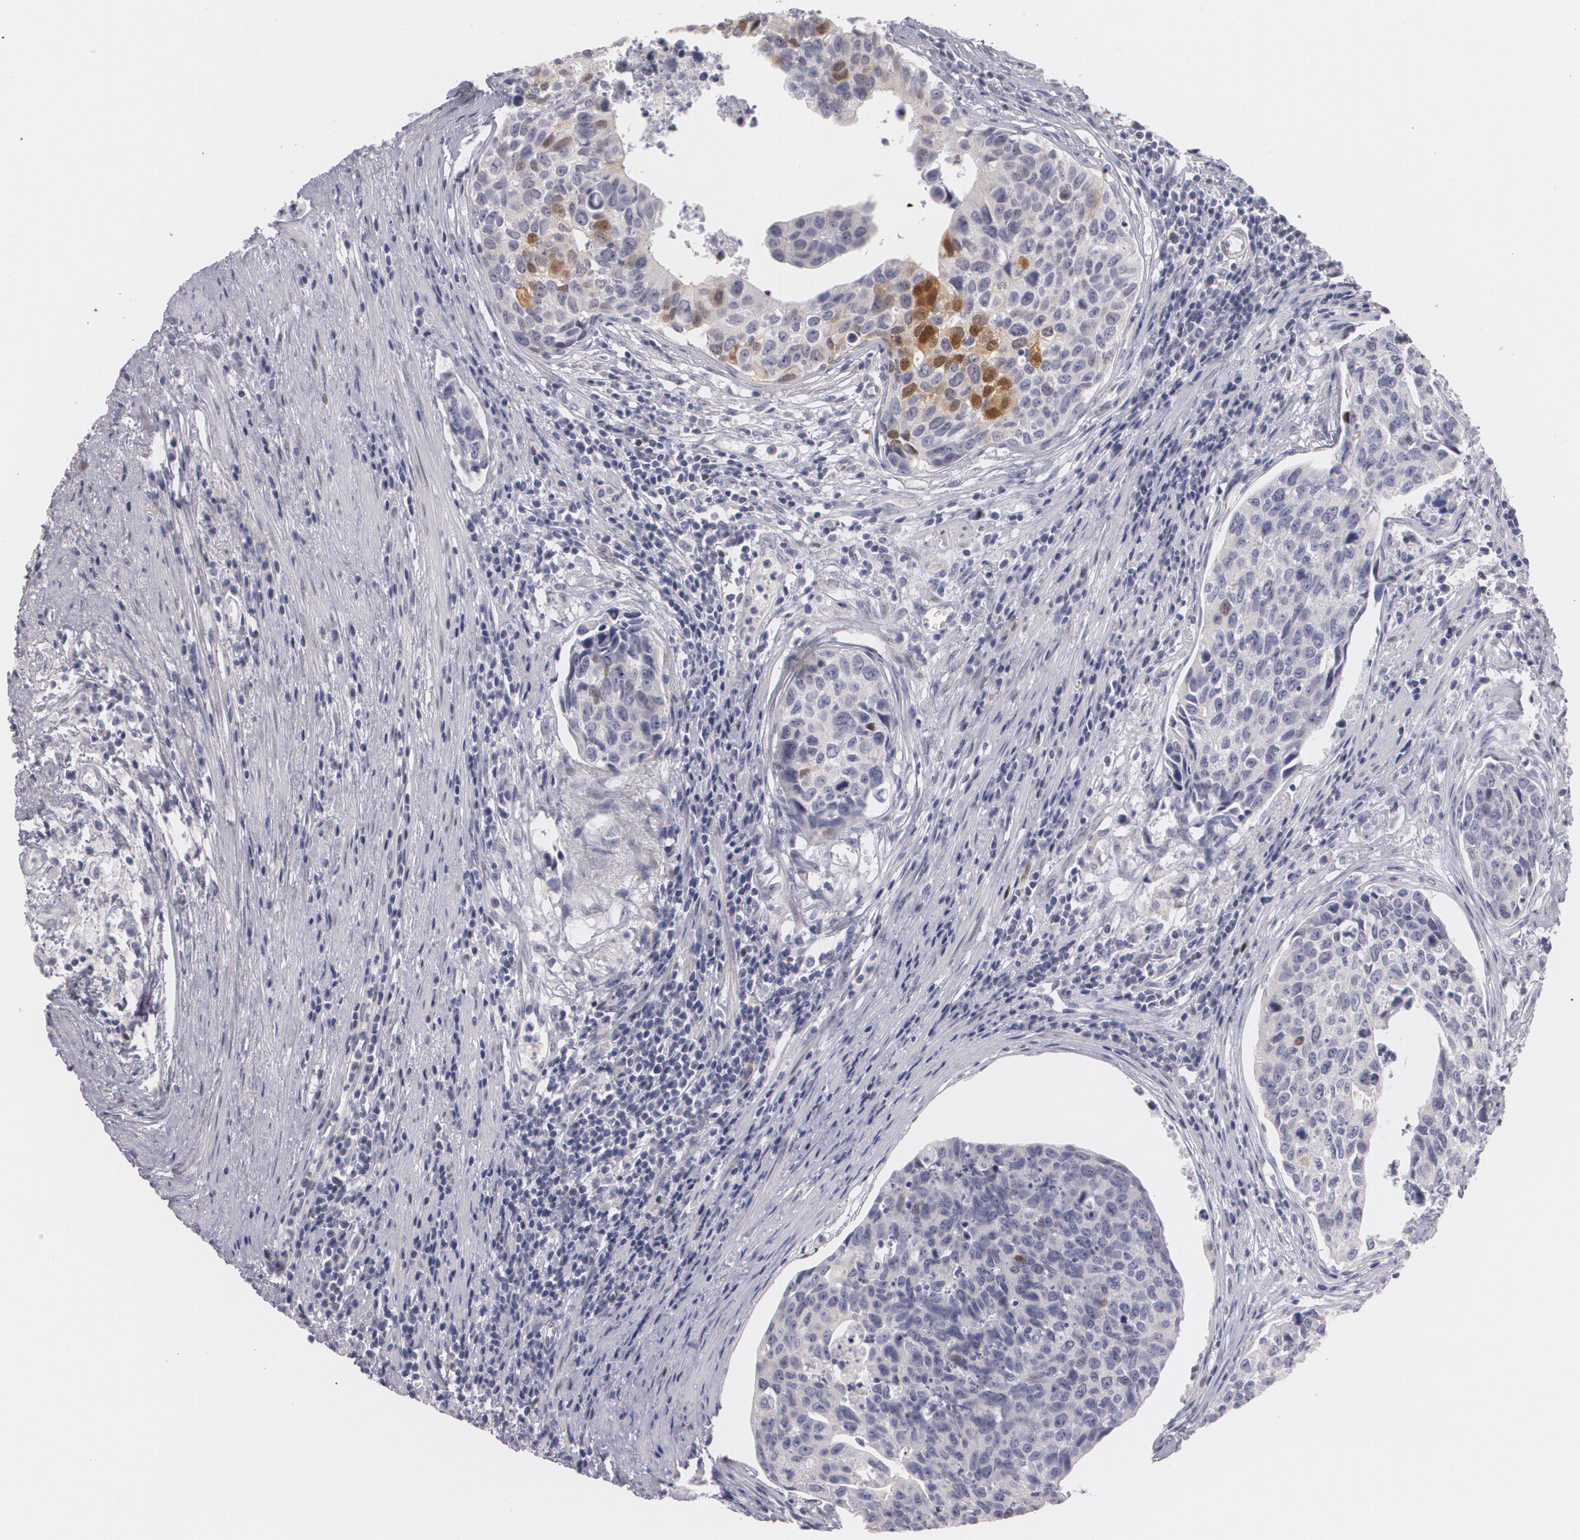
{"staining": {"intensity": "moderate", "quantity": "<25%", "location": "nuclear"}, "tissue": "urothelial cancer", "cell_type": "Tumor cells", "image_type": "cancer", "snomed": [{"axis": "morphology", "description": "Urothelial carcinoma, High grade"}, {"axis": "topography", "description": "Urinary bladder"}], "caption": "The photomicrograph demonstrates a brown stain indicating the presence of a protein in the nuclear of tumor cells in urothelial carcinoma (high-grade). Nuclei are stained in blue.", "gene": "ZBTB16", "patient": {"sex": "male", "age": 81}}